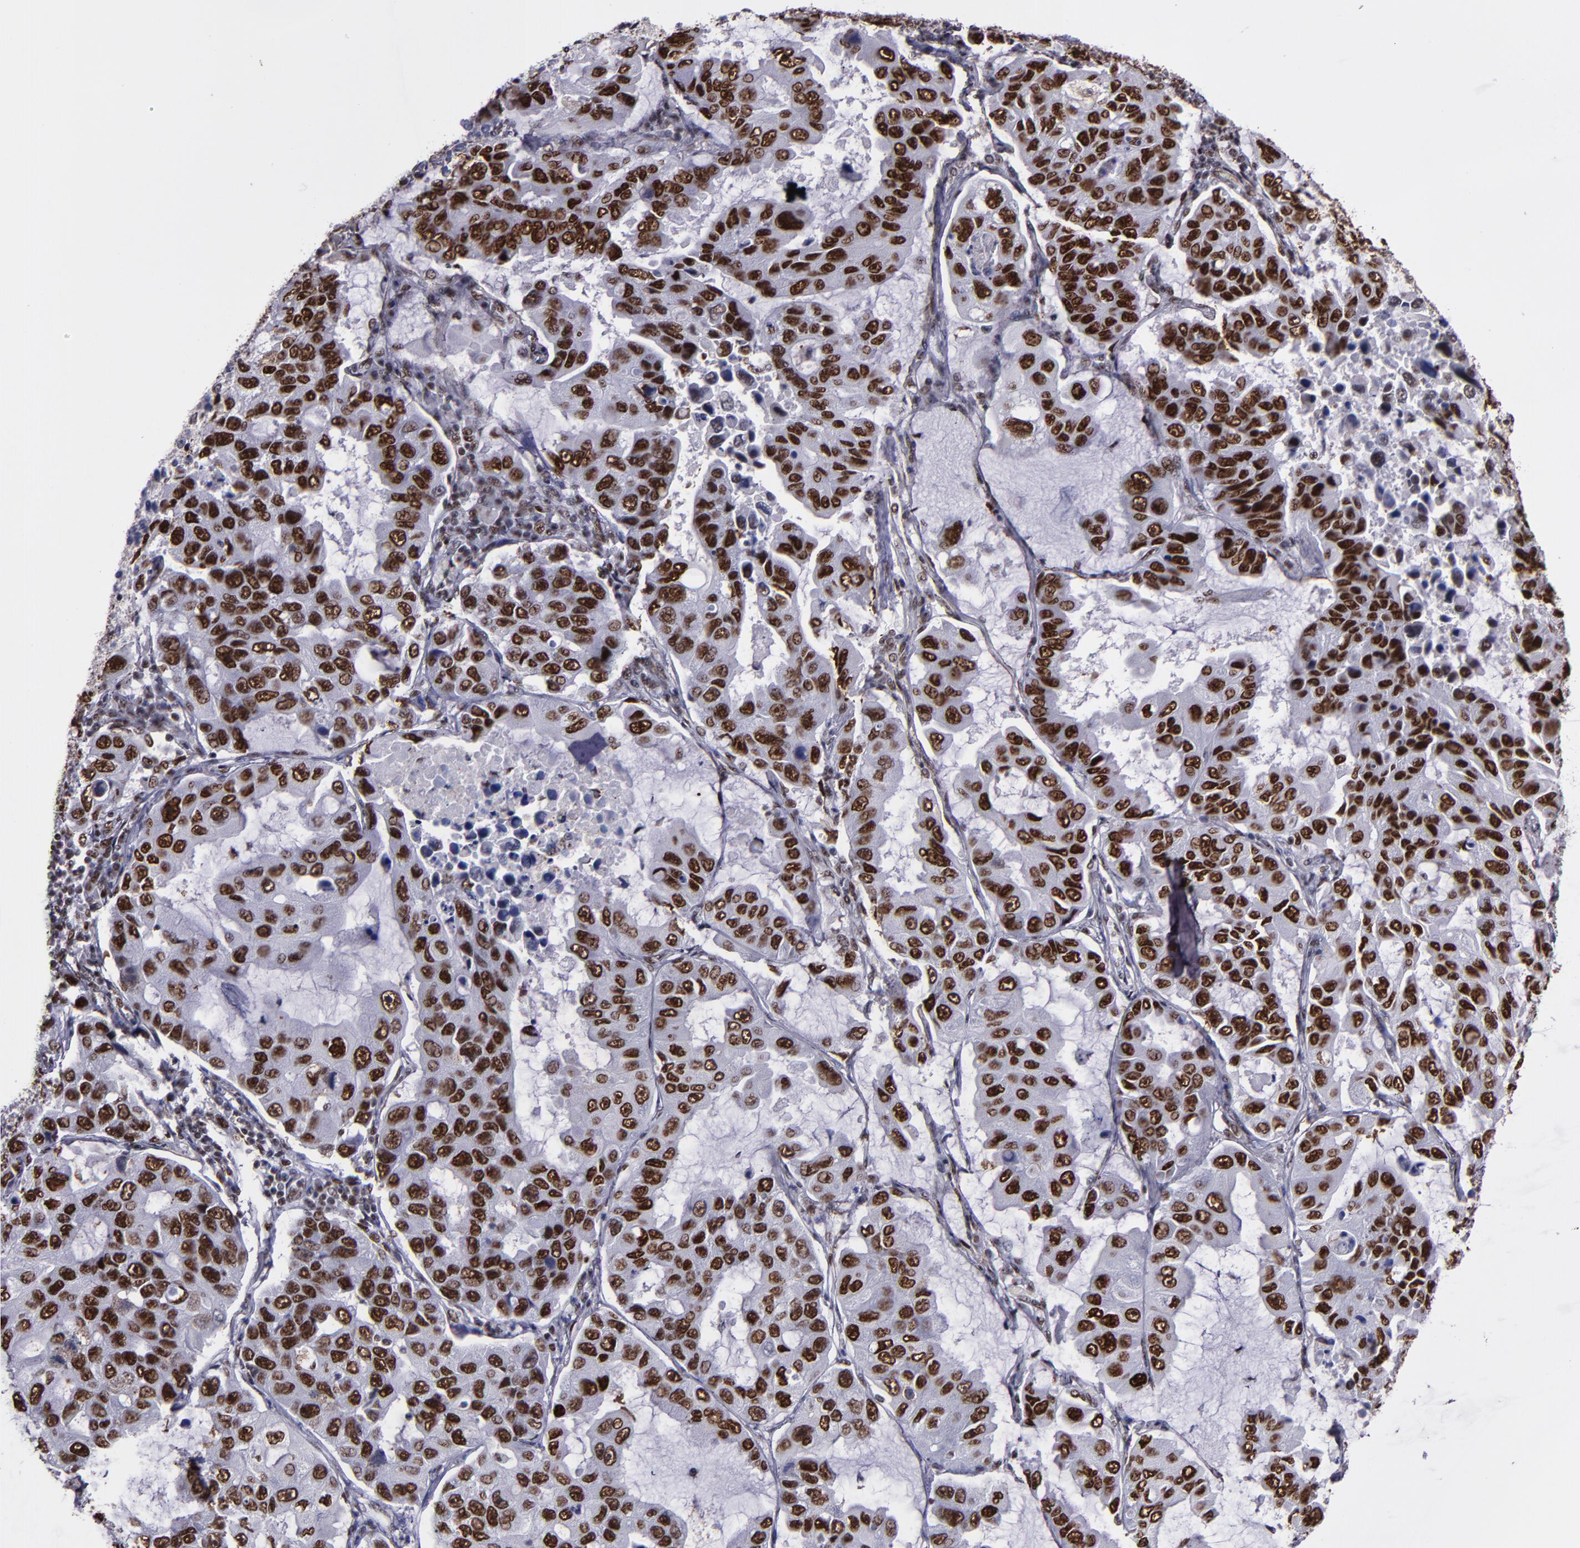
{"staining": {"intensity": "strong", "quantity": ">75%", "location": "nuclear"}, "tissue": "lung cancer", "cell_type": "Tumor cells", "image_type": "cancer", "snomed": [{"axis": "morphology", "description": "Adenocarcinoma, NOS"}, {"axis": "topography", "description": "Lung"}], "caption": "Approximately >75% of tumor cells in human lung cancer (adenocarcinoma) show strong nuclear protein staining as visualized by brown immunohistochemical staining.", "gene": "PPP4R3A", "patient": {"sex": "male", "age": 64}}